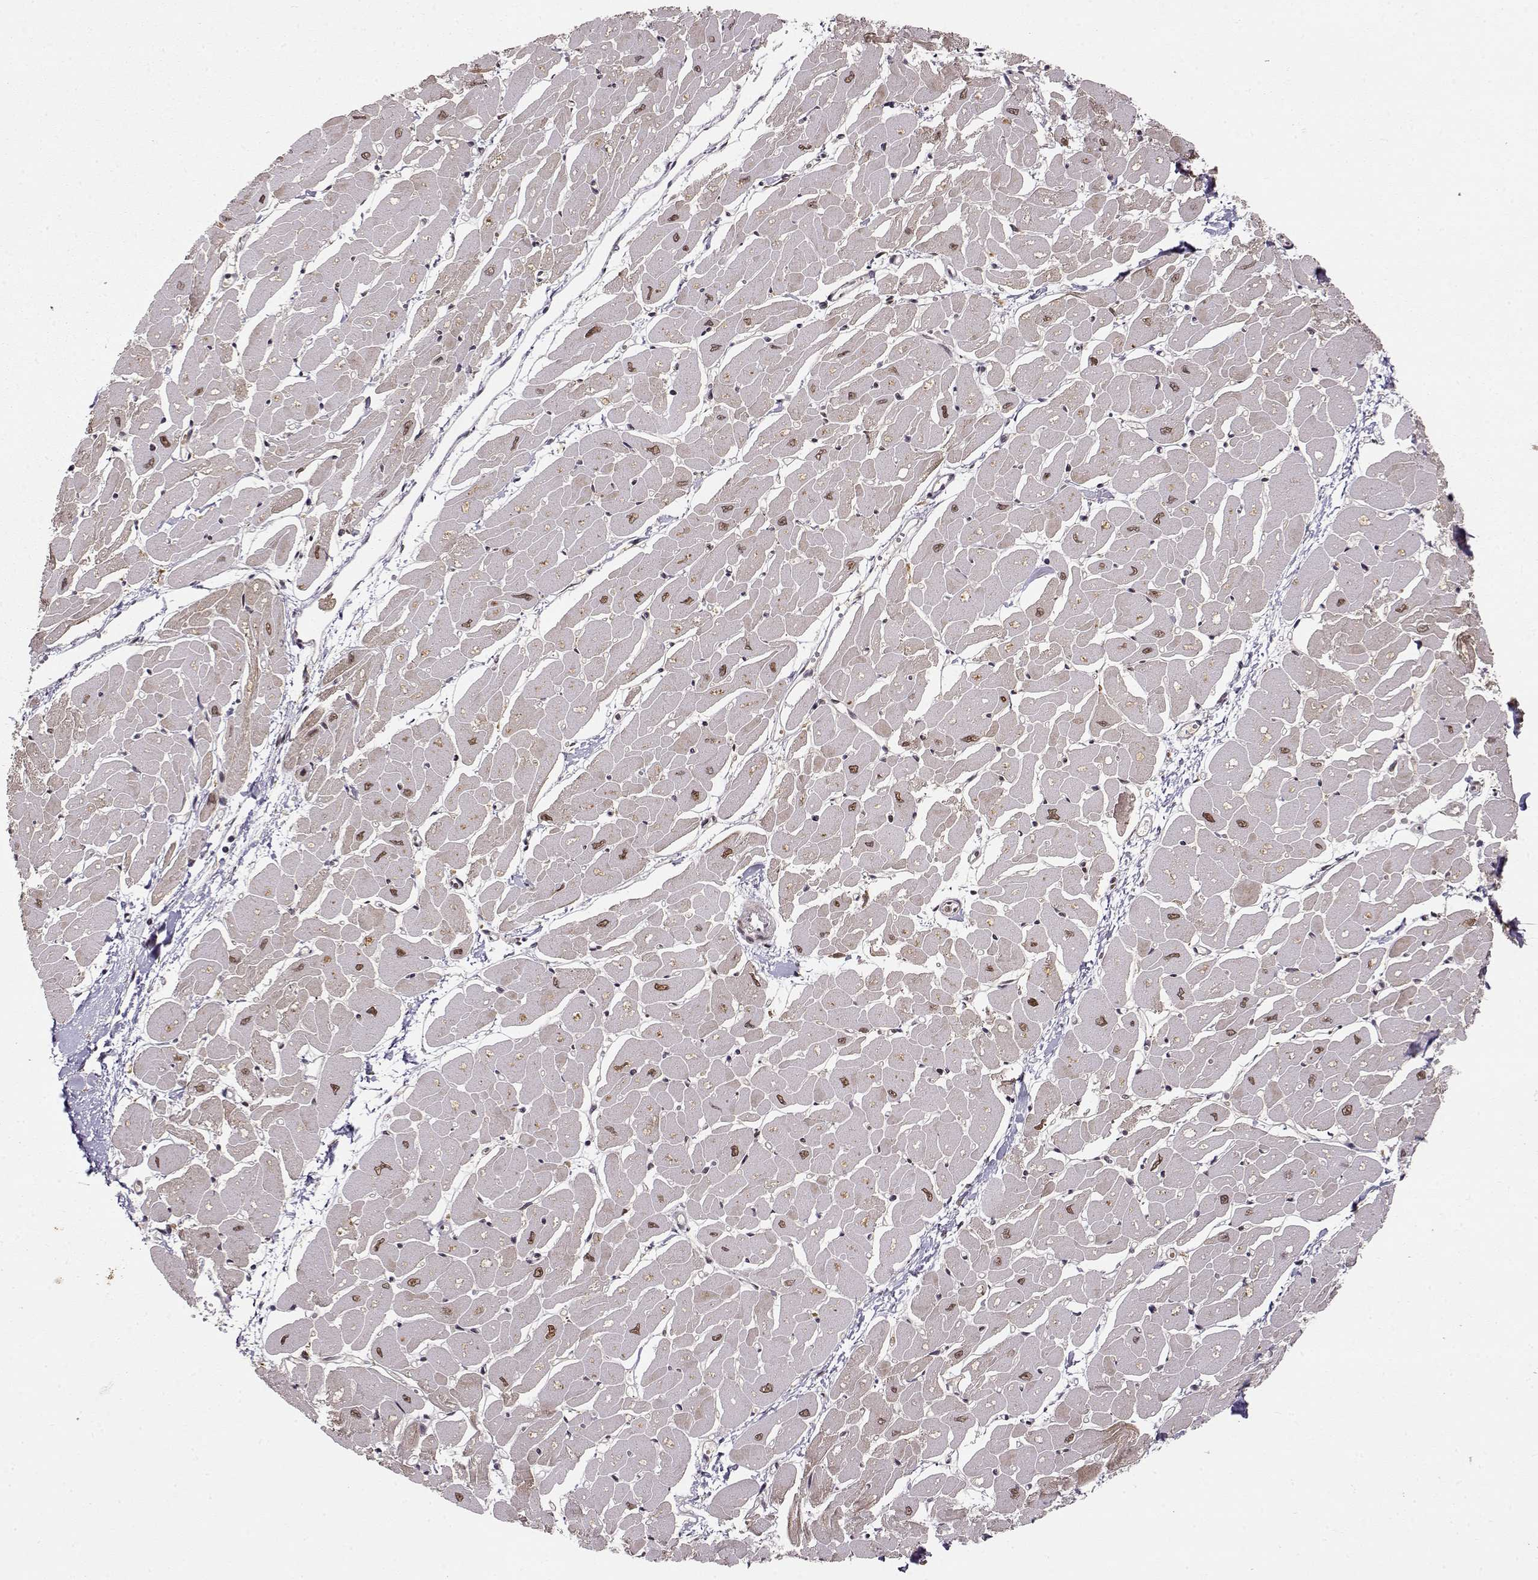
{"staining": {"intensity": "moderate", "quantity": "25%-75%", "location": "cytoplasmic/membranous,nuclear"}, "tissue": "heart muscle", "cell_type": "Cardiomyocytes", "image_type": "normal", "snomed": [{"axis": "morphology", "description": "Normal tissue, NOS"}, {"axis": "topography", "description": "Heart"}], "caption": "Immunohistochemistry of benign heart muscle exhibits medium levels of moderate cytoplasmic/membranous,nuclear staining in approximately 25%-75% of cardiomyocytes. The staining is performed using DAB (3,3'-diaminobenzidine) brown chromogen to label protein expression. The nuclei are counter-stained blue using hematoxylin.", "gene": "MAEA", "patient": {"sex": "male", "age": 57}}